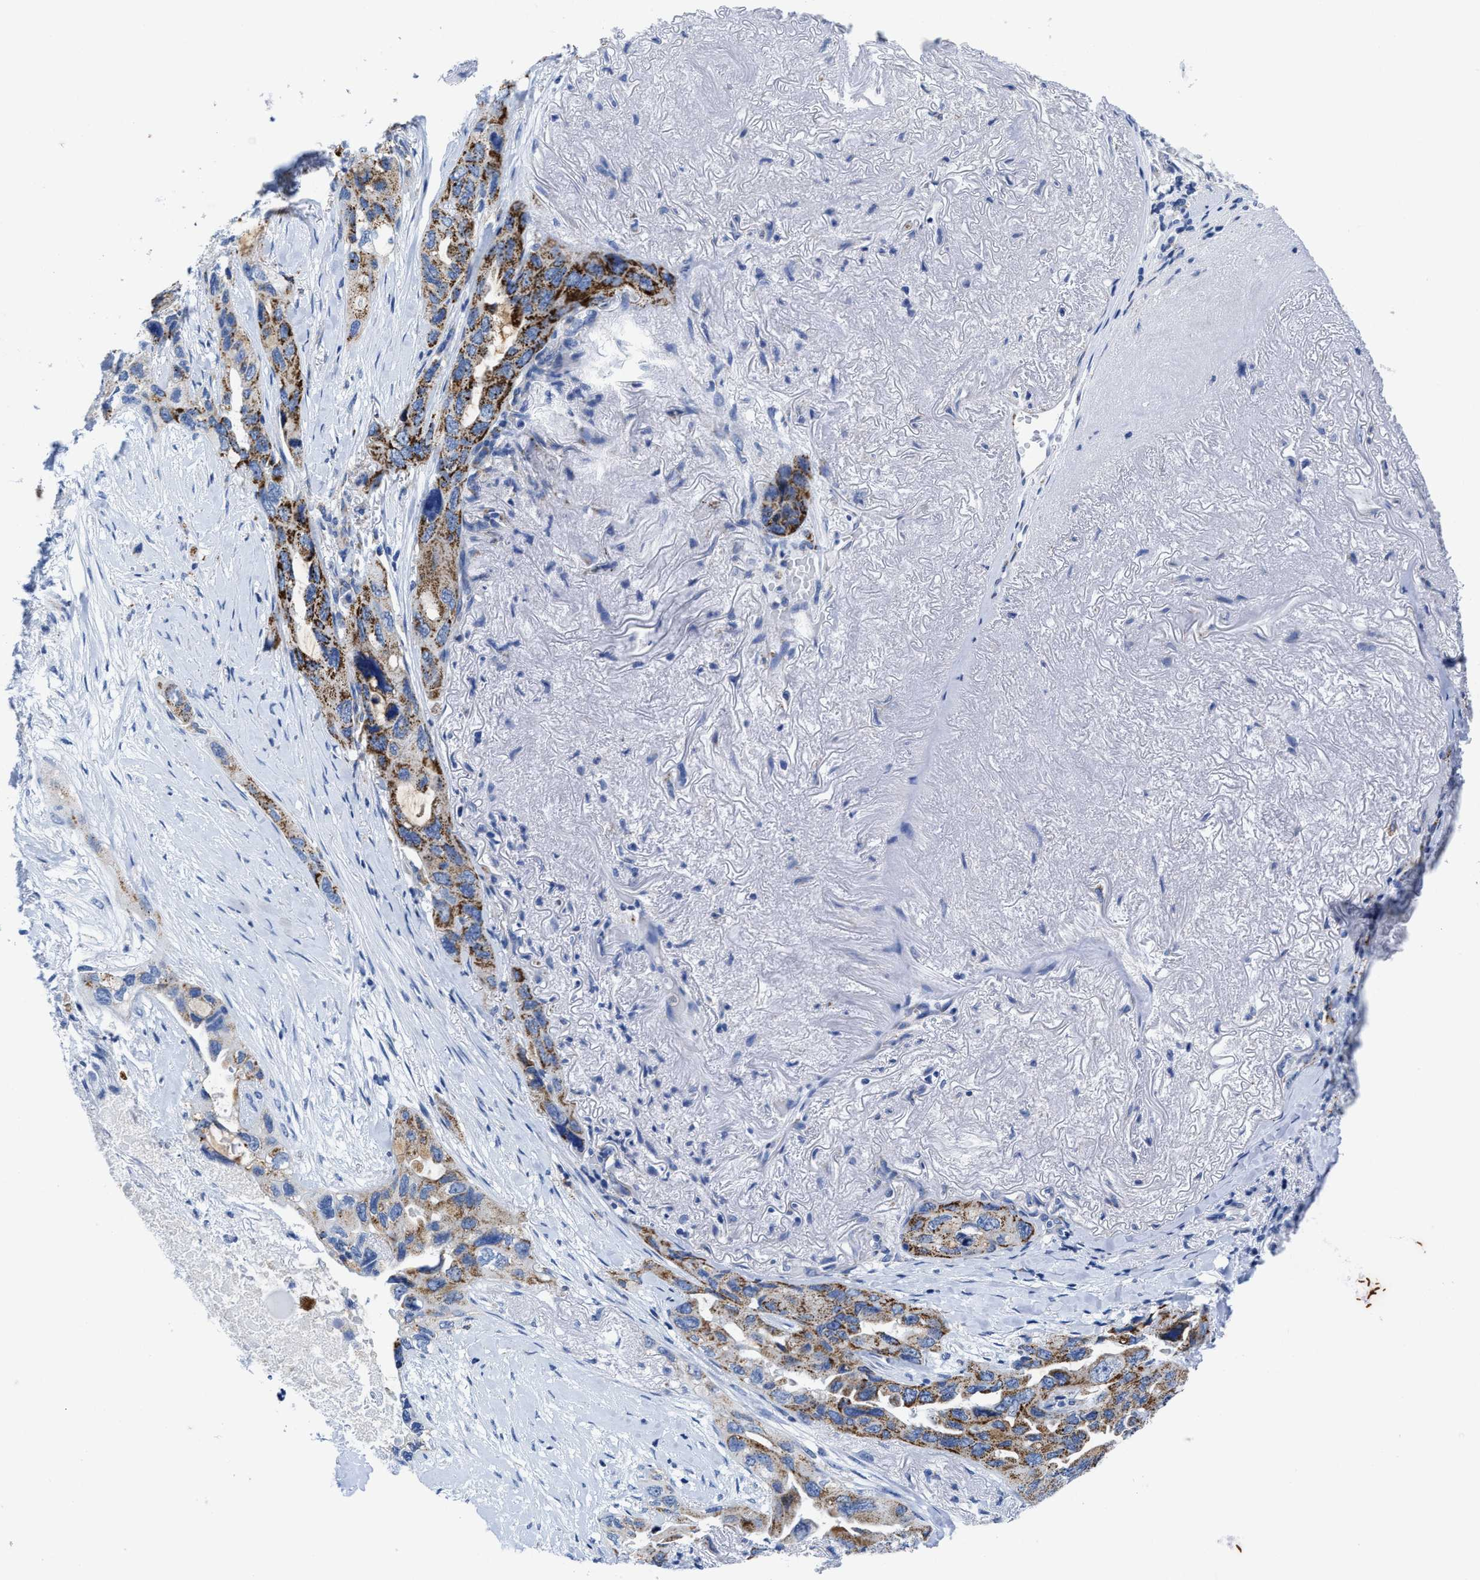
{"staining": {"intensity": "moderate", "quantity": ">75%", "location": "cytoplasmic/membranous"}, "tissue": "lung cancer", "cell_type": "Tumor cells", "image_type": "cancer", "snomed": [{"axis": "morphology", "description": "Squamous cell carcinoma, NOS"}, {"axis": "topography", "description": "Lung"}], "caption": "Immunohistochemical staining of human lung squamous cell carcinoma shows medium levels of moderate cytoplasmic/membranous positivity in approximately >75% of tumor cells.", "gene": "TBRG4", "patient": {"sex": "female", "age": 73}}